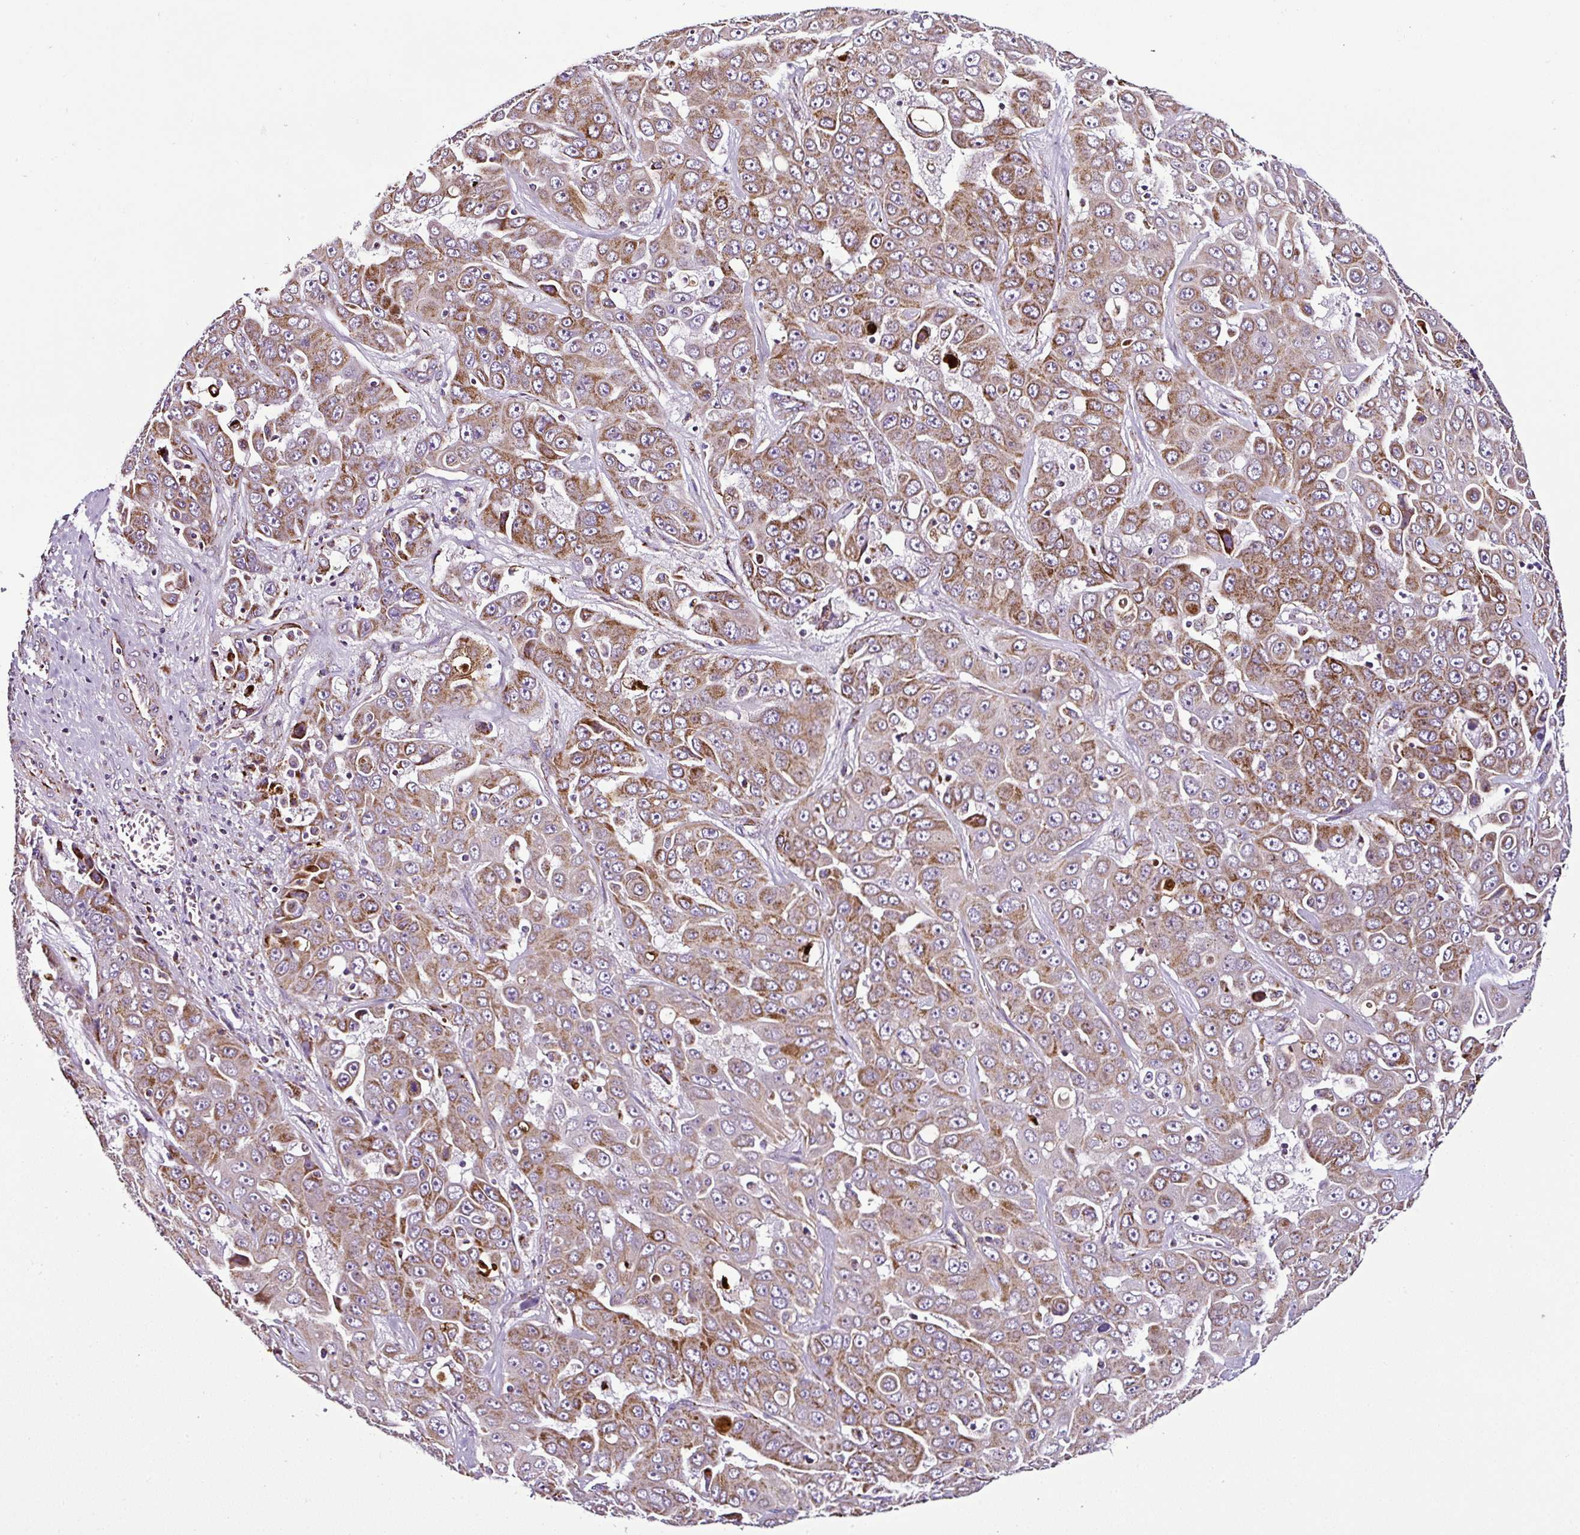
{"staining": {"intensity": "moderate", "quantity": ">75%", "location": "cytoplasmic/membranous"}, "tissue": "liver cancer", "cell_type": "Tumor cells", "image_type": "cancer", "snomed": [{"axis": "morphology", "description": "Cholangiocarcinoma"}, {"axis": "topography", "description": "Liver"}], "caption": "This photomicrograph exhibits liver cancer stained with immunohistochemistry to label a protein in brown. The cytoplasmic/membranous of tumor cells show moderate positivity for the protein. Nuclei are counter-stained blue.", "gene": "DPAGT1", "patient": {"sex": "female", "age": 52}}